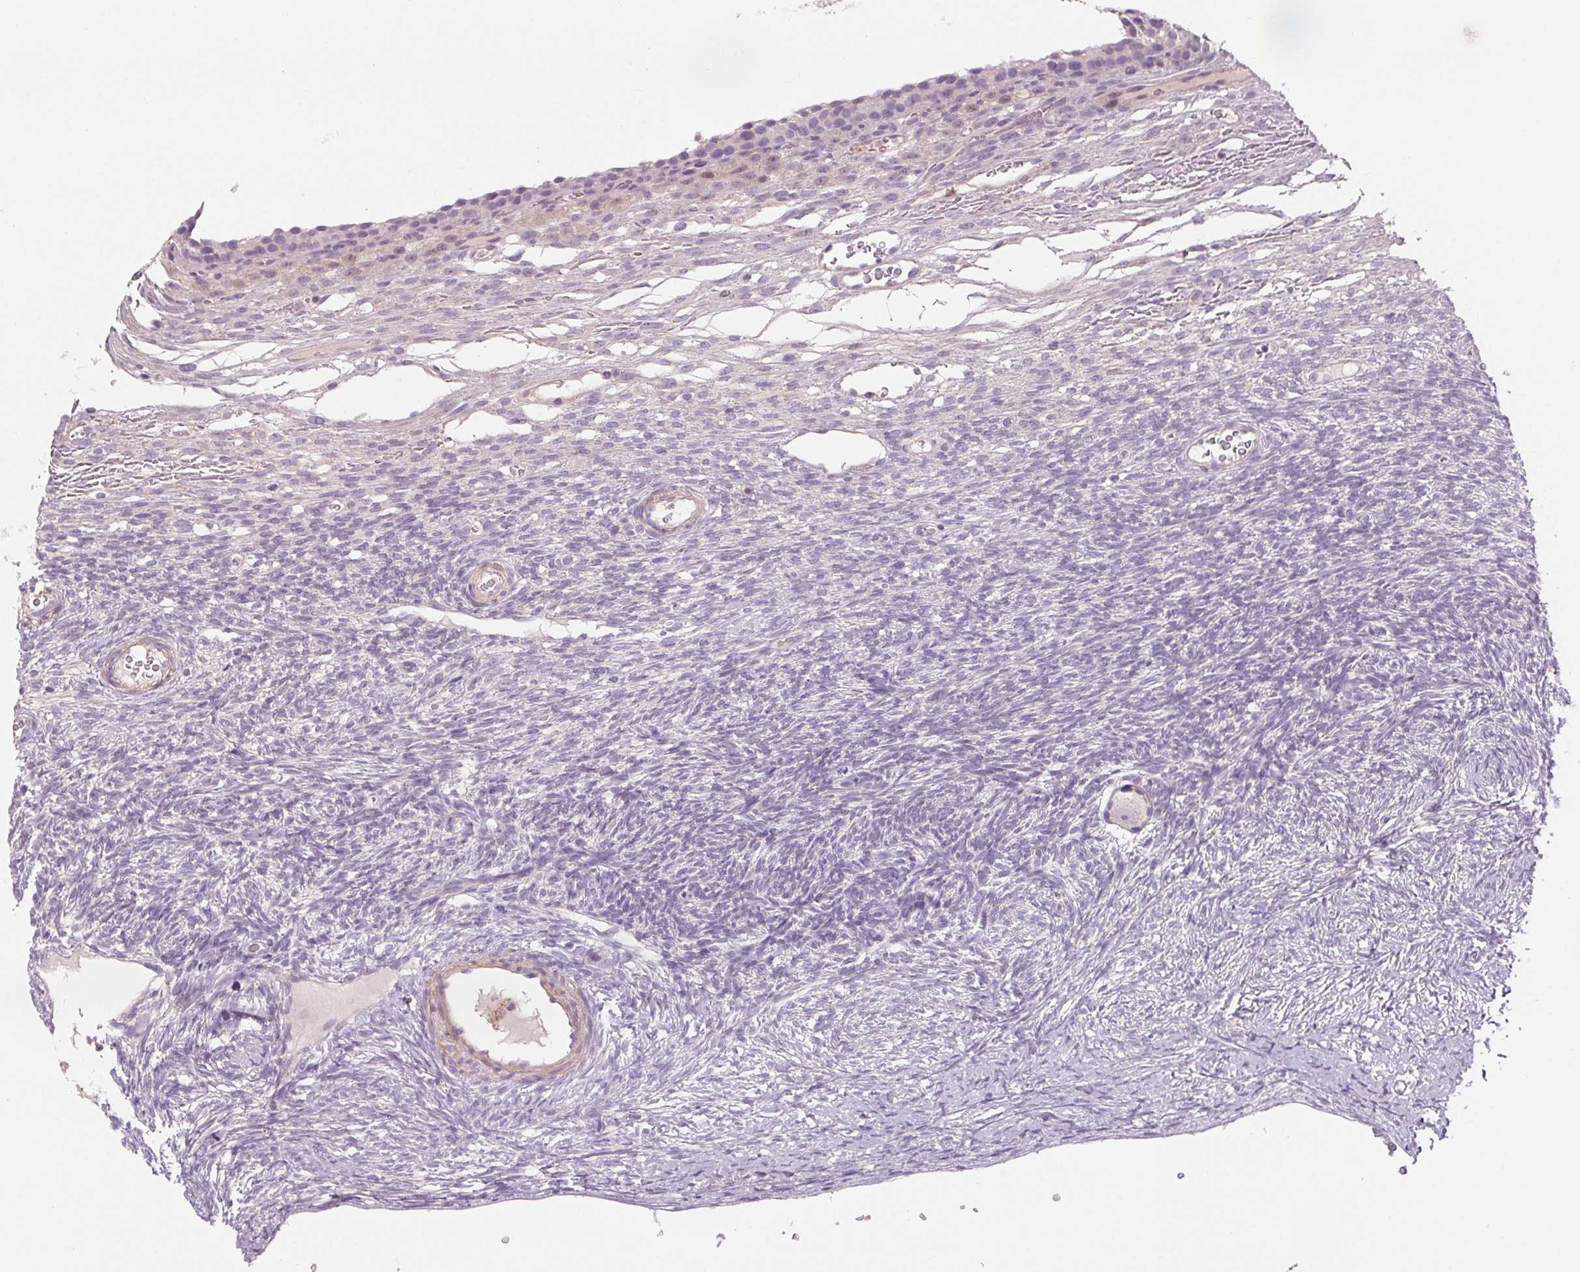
{"staining": {"intensity": "negative", "quantity": "none", "location": "none"}, "tissue": "ovary", "cell_type": "Follicle cells", "image_type": "normal", "snomed": [{"axis": "morphology", "description": "Normal tissue, NOS"}, {"axis": "topography", "description": "Ovary"}], "caption": "IHC photomicrograph of normal ovary stained for a protein (brown), which displays no expression in follicle cells. Nuclei are stained in blue.", "gene": "HHLA2", "patient": {"sex": "female", "age": 34}}